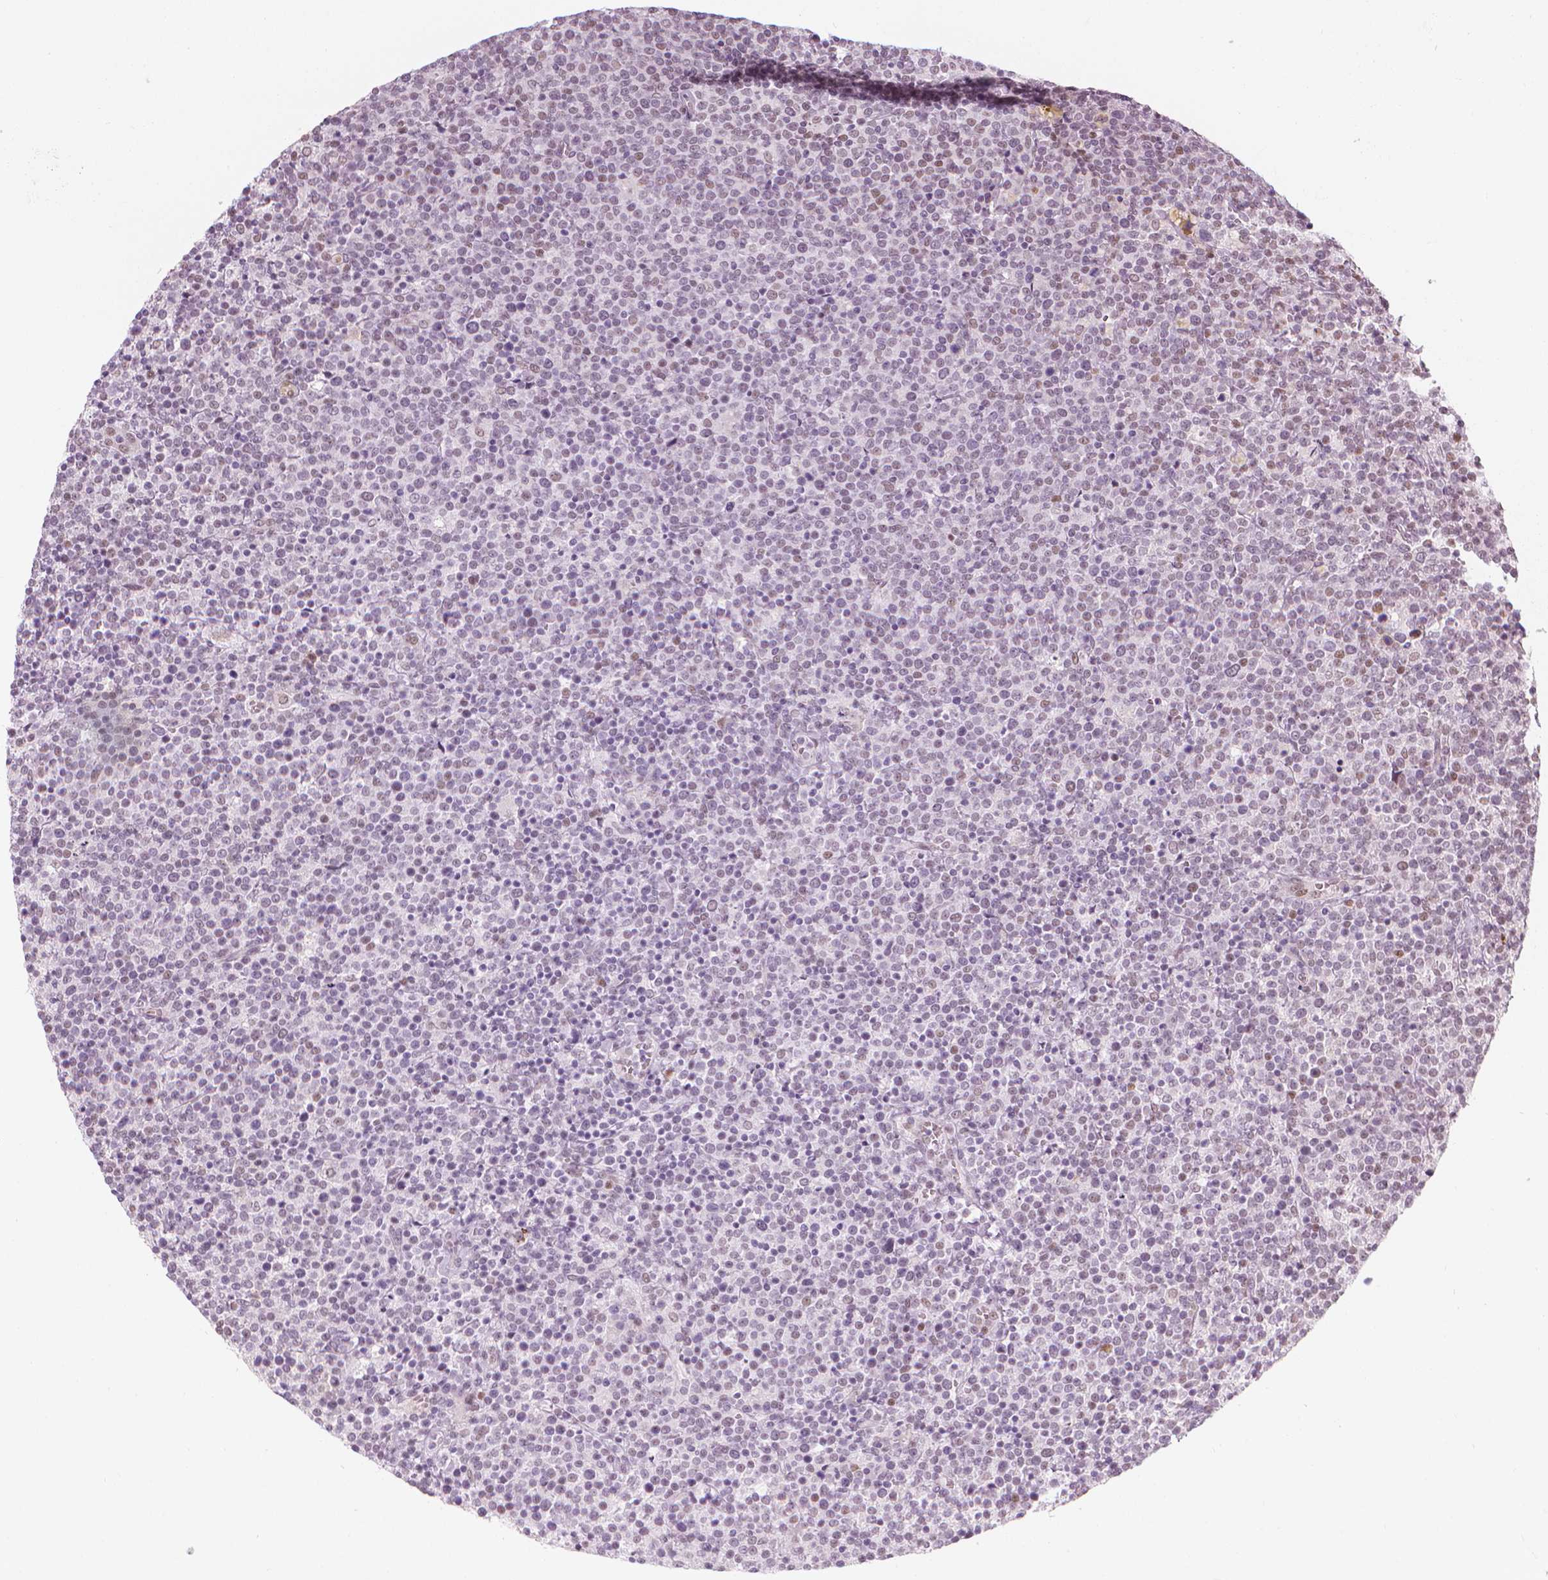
{"staining": {"intensity": "weak", "quantity": "<25%", "location": "nuclear"}, "tissue": "lymphoma", "cell_type": "Tumor cells", "image_type": "cancer", "snomed": [{"axis": "morphology", "description": "Malignant lymphoma, non-Hodgkin's type, High grade"}, {"axis": "topography", "description": "Lymph node"}], "caption": "Protein analysis of lymphoma shows no significant positivity in tumor cells. (Brightfield microscopy of DAB (3,3'-diaminobenzidine) IHC at high magnification).", "gene": "CDKN1C", "patient": {"sex": "male", "age": 61}}